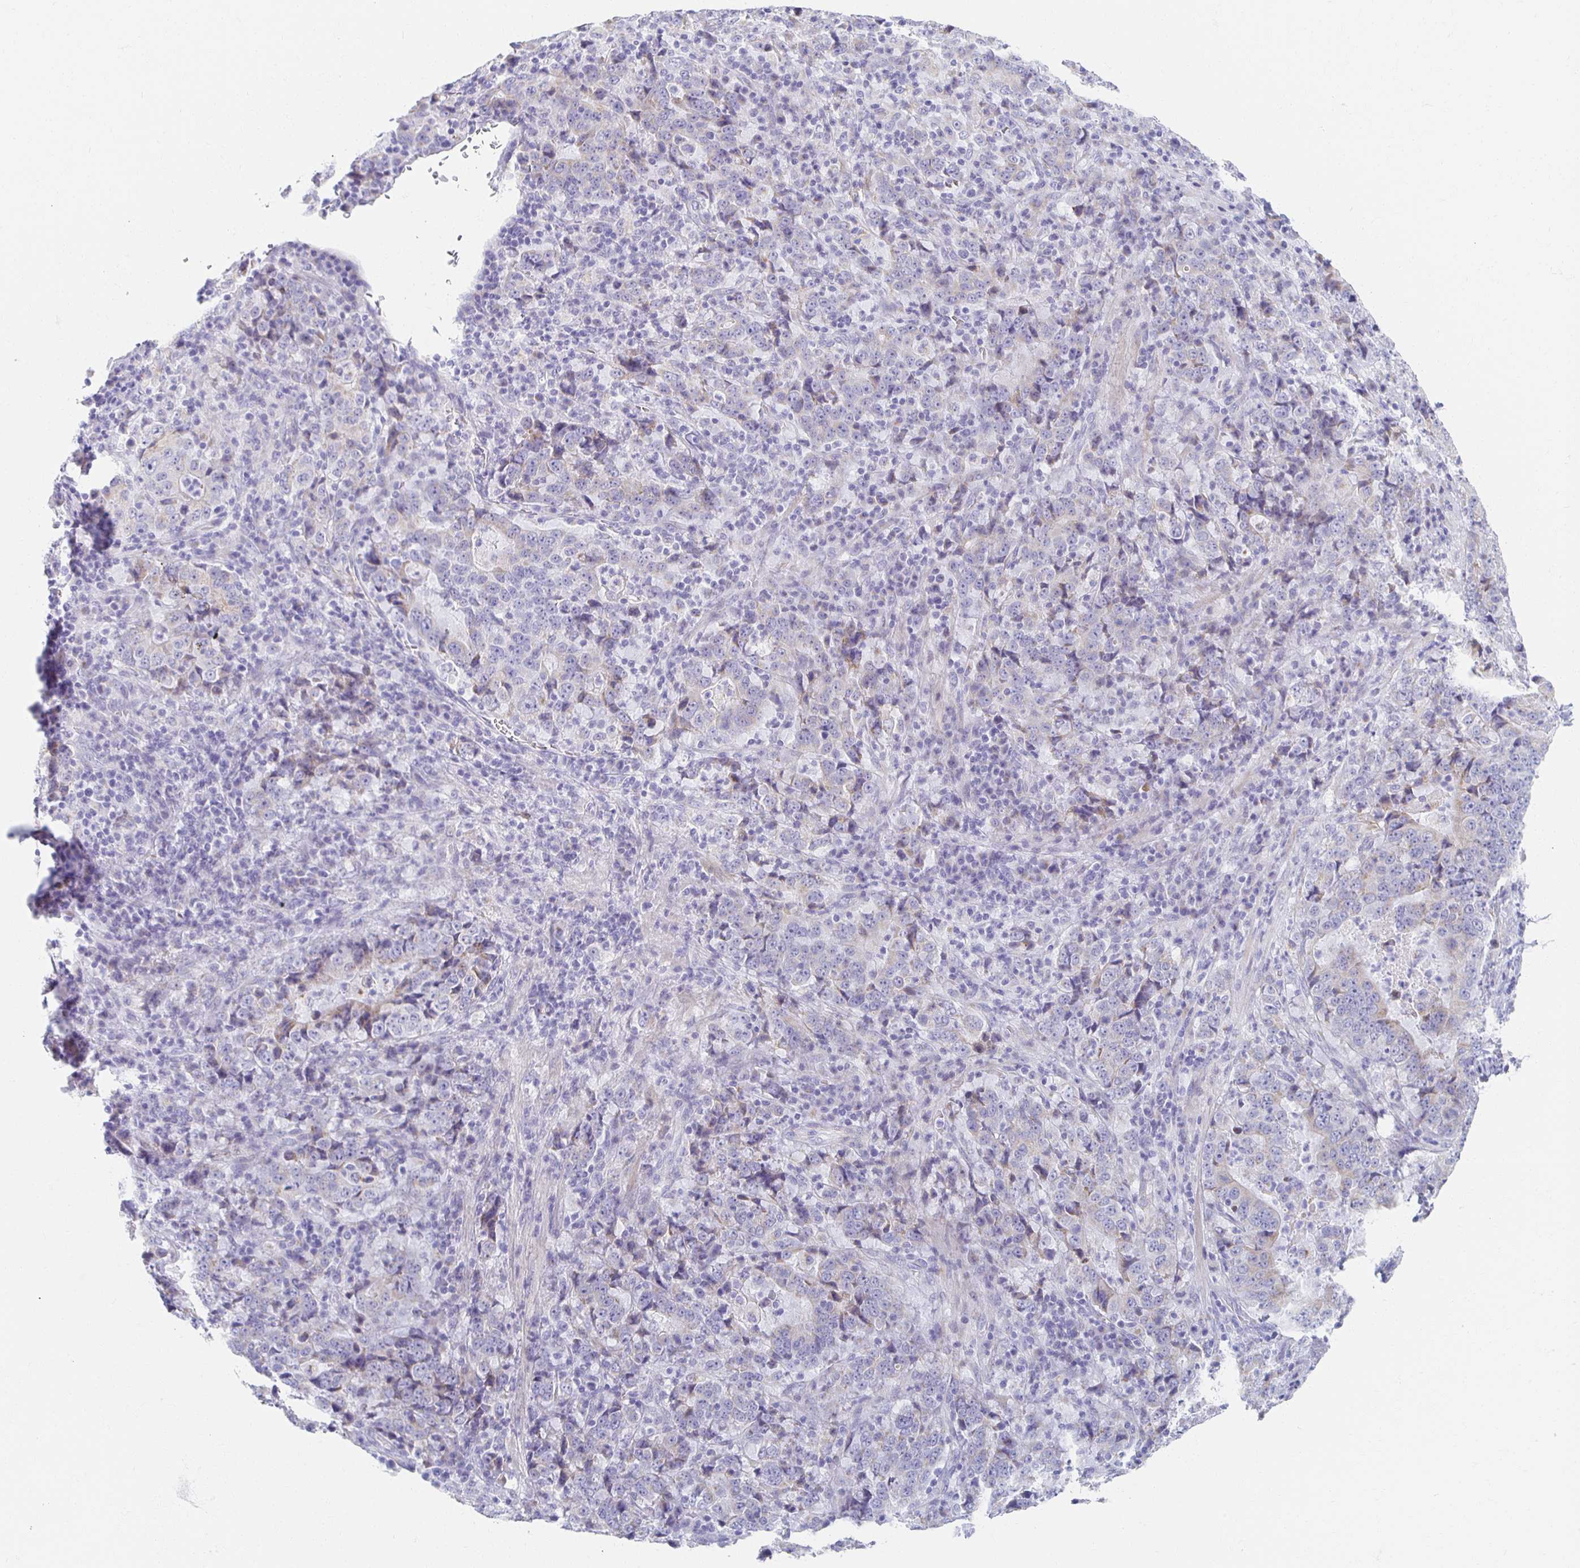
{"staining": {"intensity": "weak", "quantity": "25%-75%", "location": "cytoplasmic/membranous"}, "tissue": "stomach cancer", "cell_type": "Tumor cells", "image_type": "cancer", "snomed": [{"axis": "morphology", "description": "Normal tissue, NOS"}, {"axis": "morphology", "description": "Adenocarcinoma, NOS"}, {"axis": "topography", "description": "Stomach, upper"}, {"axis": "topography", "description": "Stomach"}], "caption": "Approximately 25%-75% of tumor cells in stomach adenocarcinoma reveal weak cytoplasmic/membranous protein staining as visualized by brown immunohistochemical staining.", "gene": "TEX44", "patient": {"sex": "male", "age": 59}}